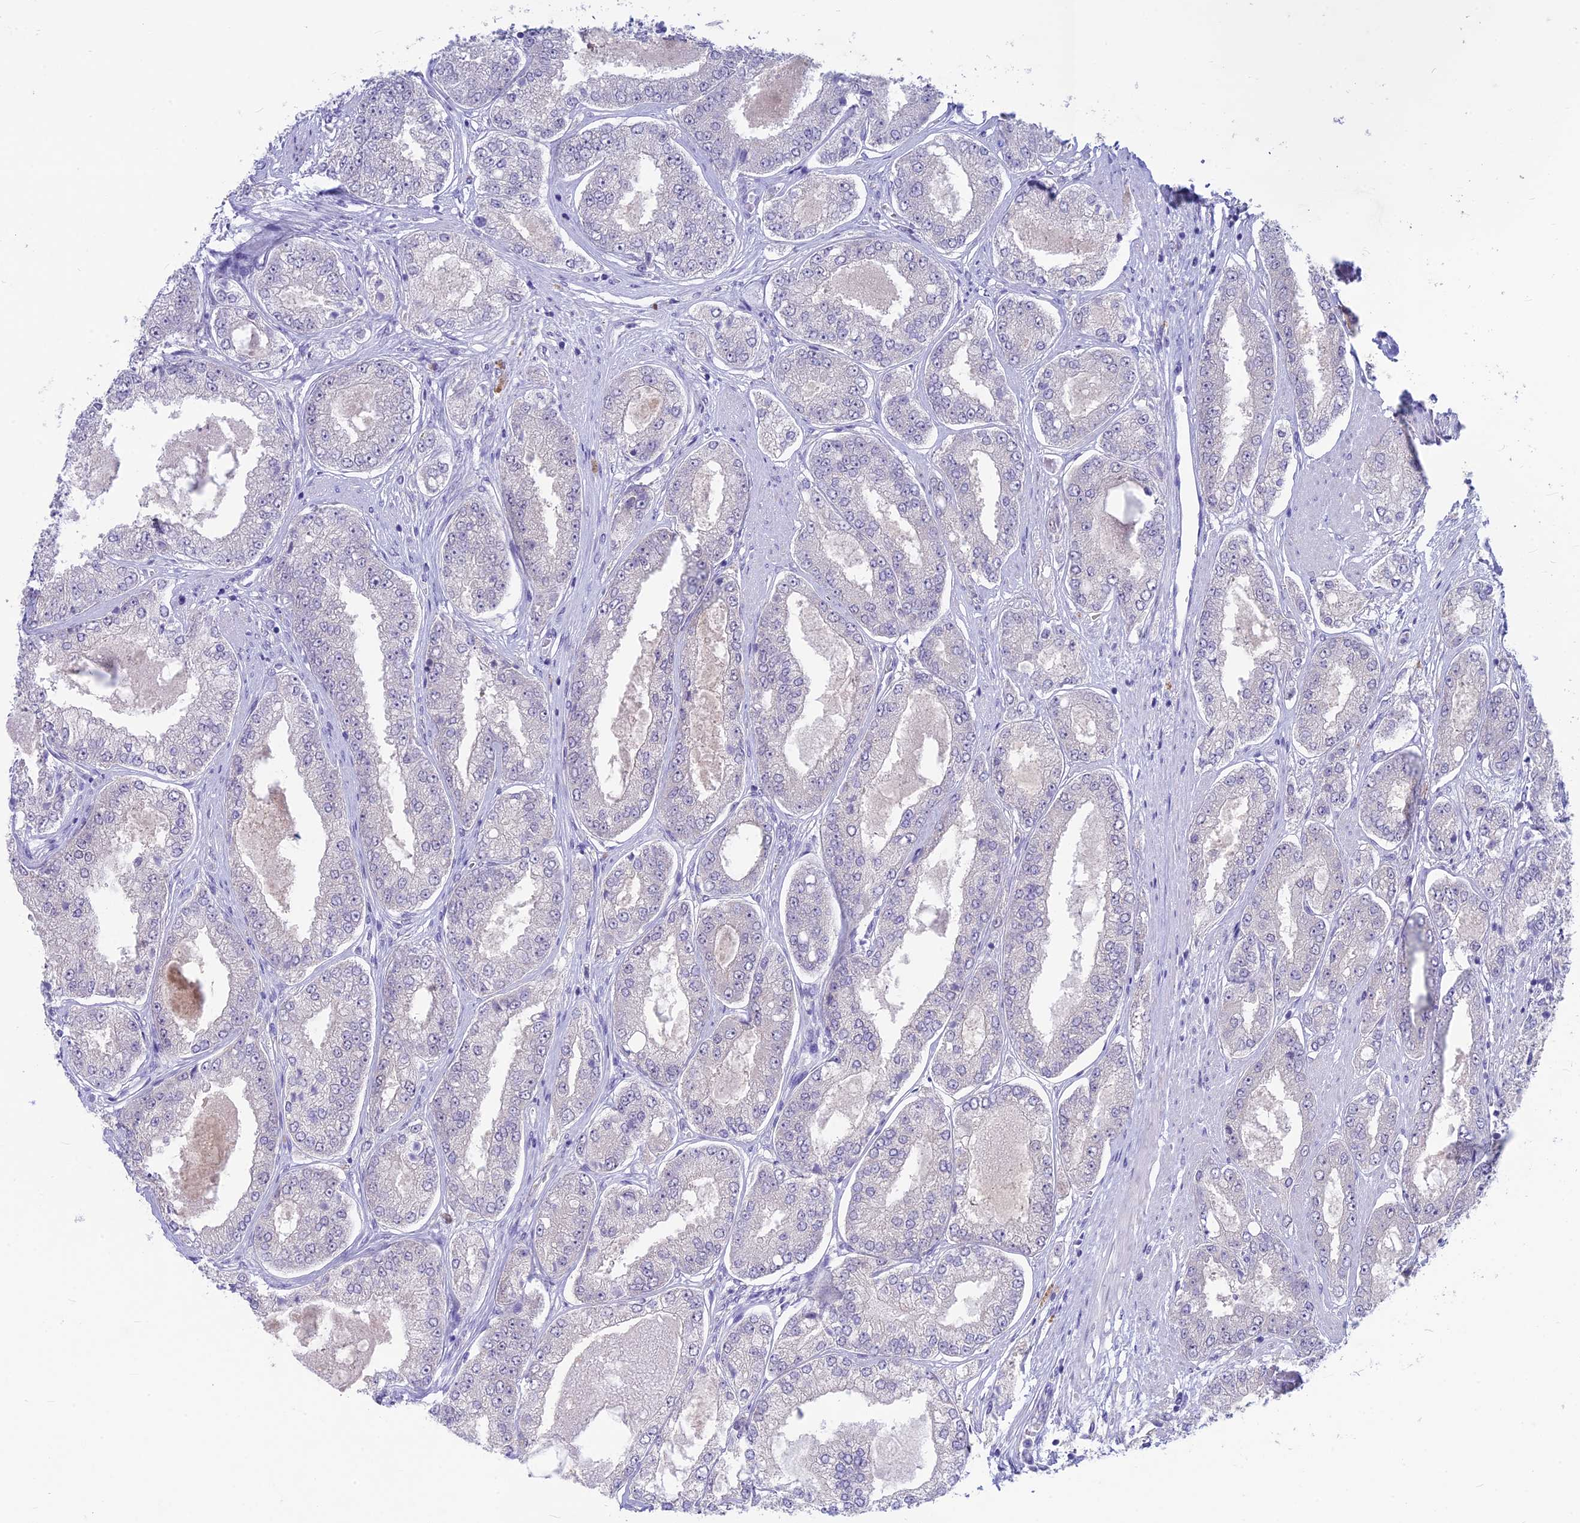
{"staining": {"intensity": "negative", "quantity": "none", "location": "none"}, "tissue": "prostate cancer", "cell_type": "Tumor cells", "image_type": "cancer", "snomed": [{"axis": "morphology", "description": "Adenocarcinoma, High grade"}, {"axis": "topography", "description": "Prostate"}], "caption": "Immunohistochemistry (IHC) photomicrograph of high-grade adenocarcinoma (prostate) stained for a protein (brown), which exhibits no expression in tumor cells.", "gene": "SNTN", "patient": {"sex": "male", "age": 71}}